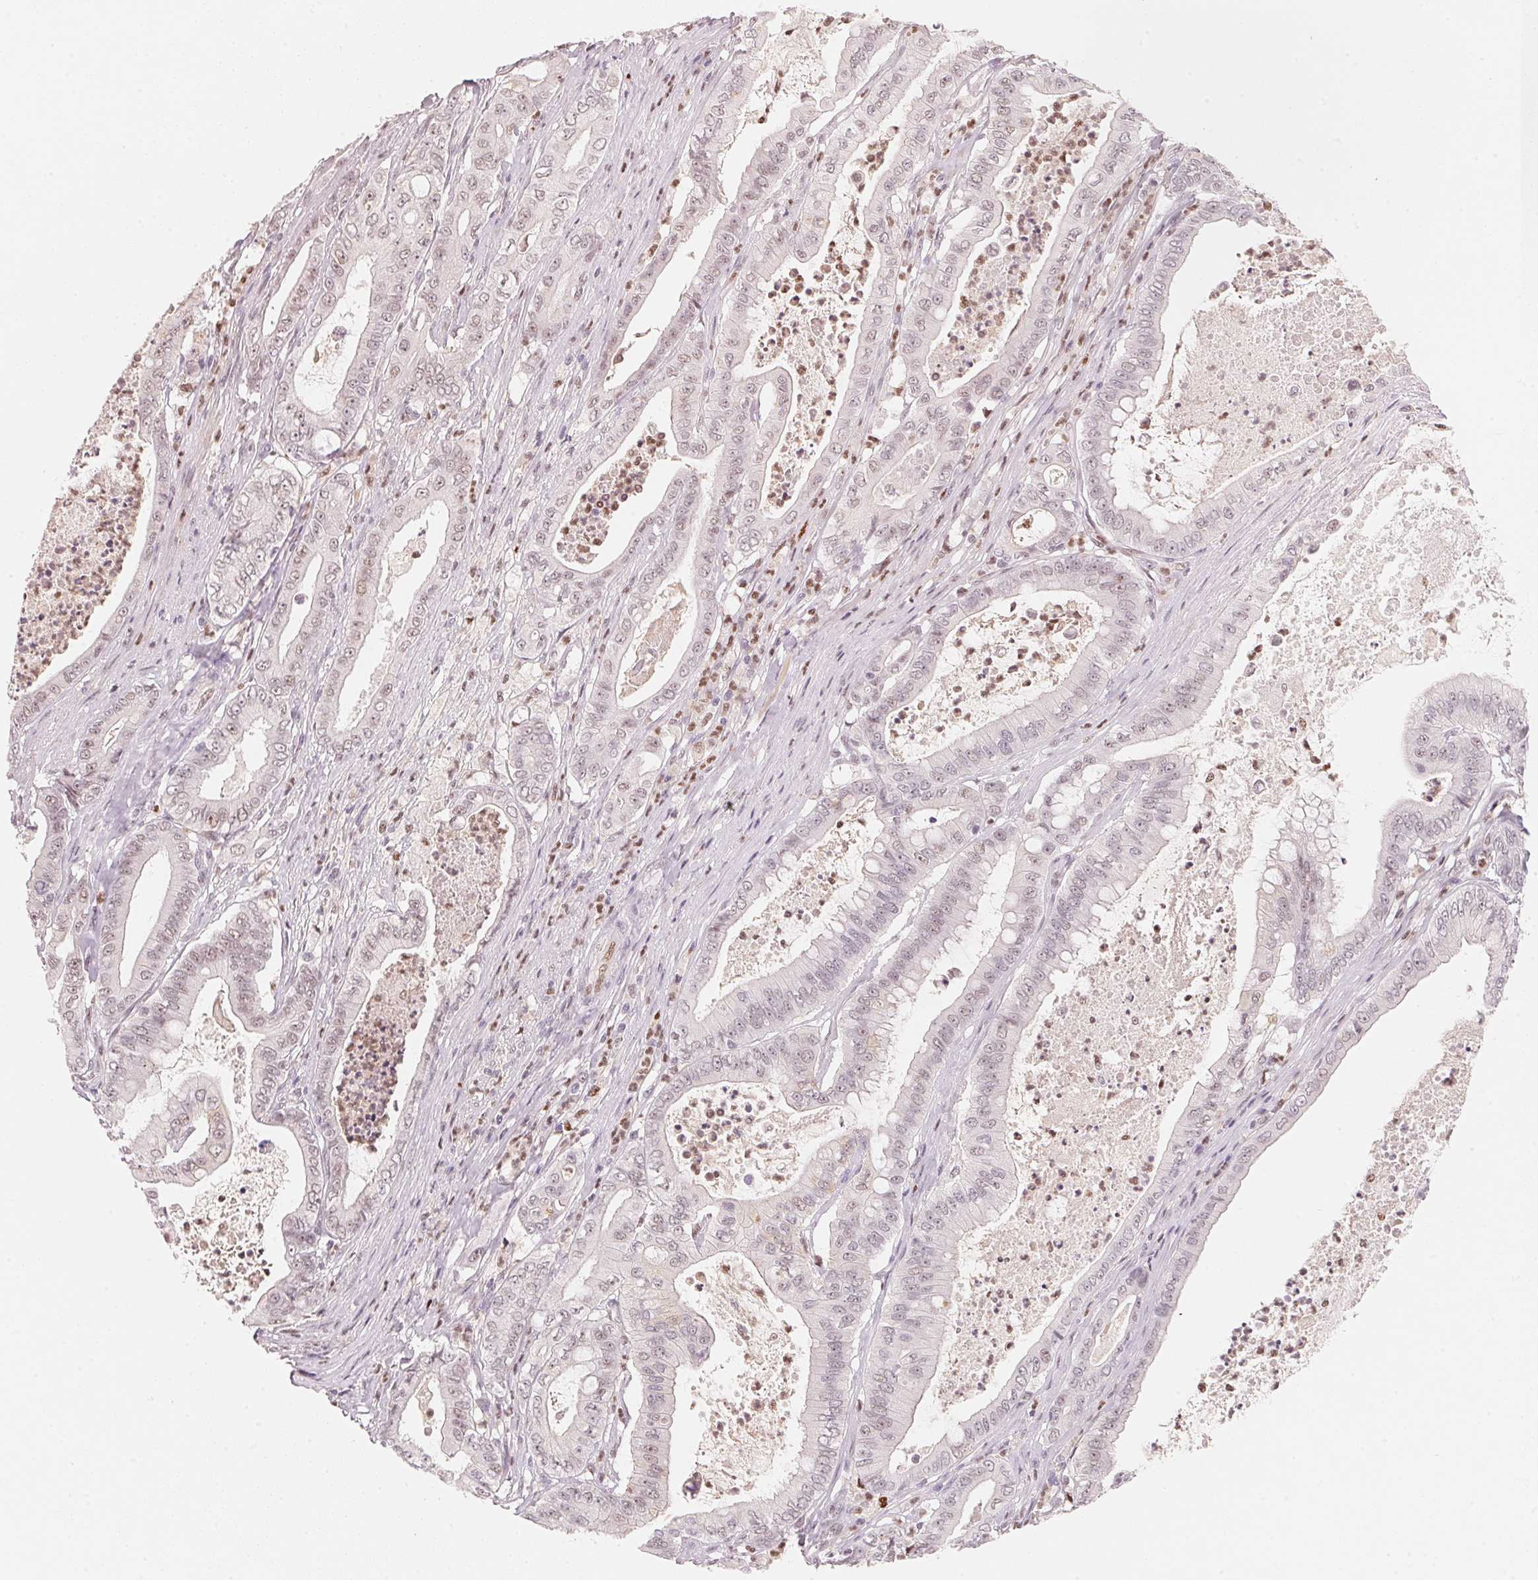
{"staining": {"intensity": "negative", "quantity": "none", "location": "none"}, "tissue": "pancreatic cancer", "cell_type": "Tumor cells", "image_type": "cancer", "snomed": [{"axis": "morphology", "description": "Adenocarcinoma, NOS"}, {"axis": "topography", "description": "Pancreas"}], "caption": "DAB (3,3'-diaminobenzidine) immunohistochemical staining of adenocarcinoma (pancreatic) reveals no significant expression in tumor cells.", "gene": "ARHGAP22", "patient": {"sex": "male", "age": 71}}